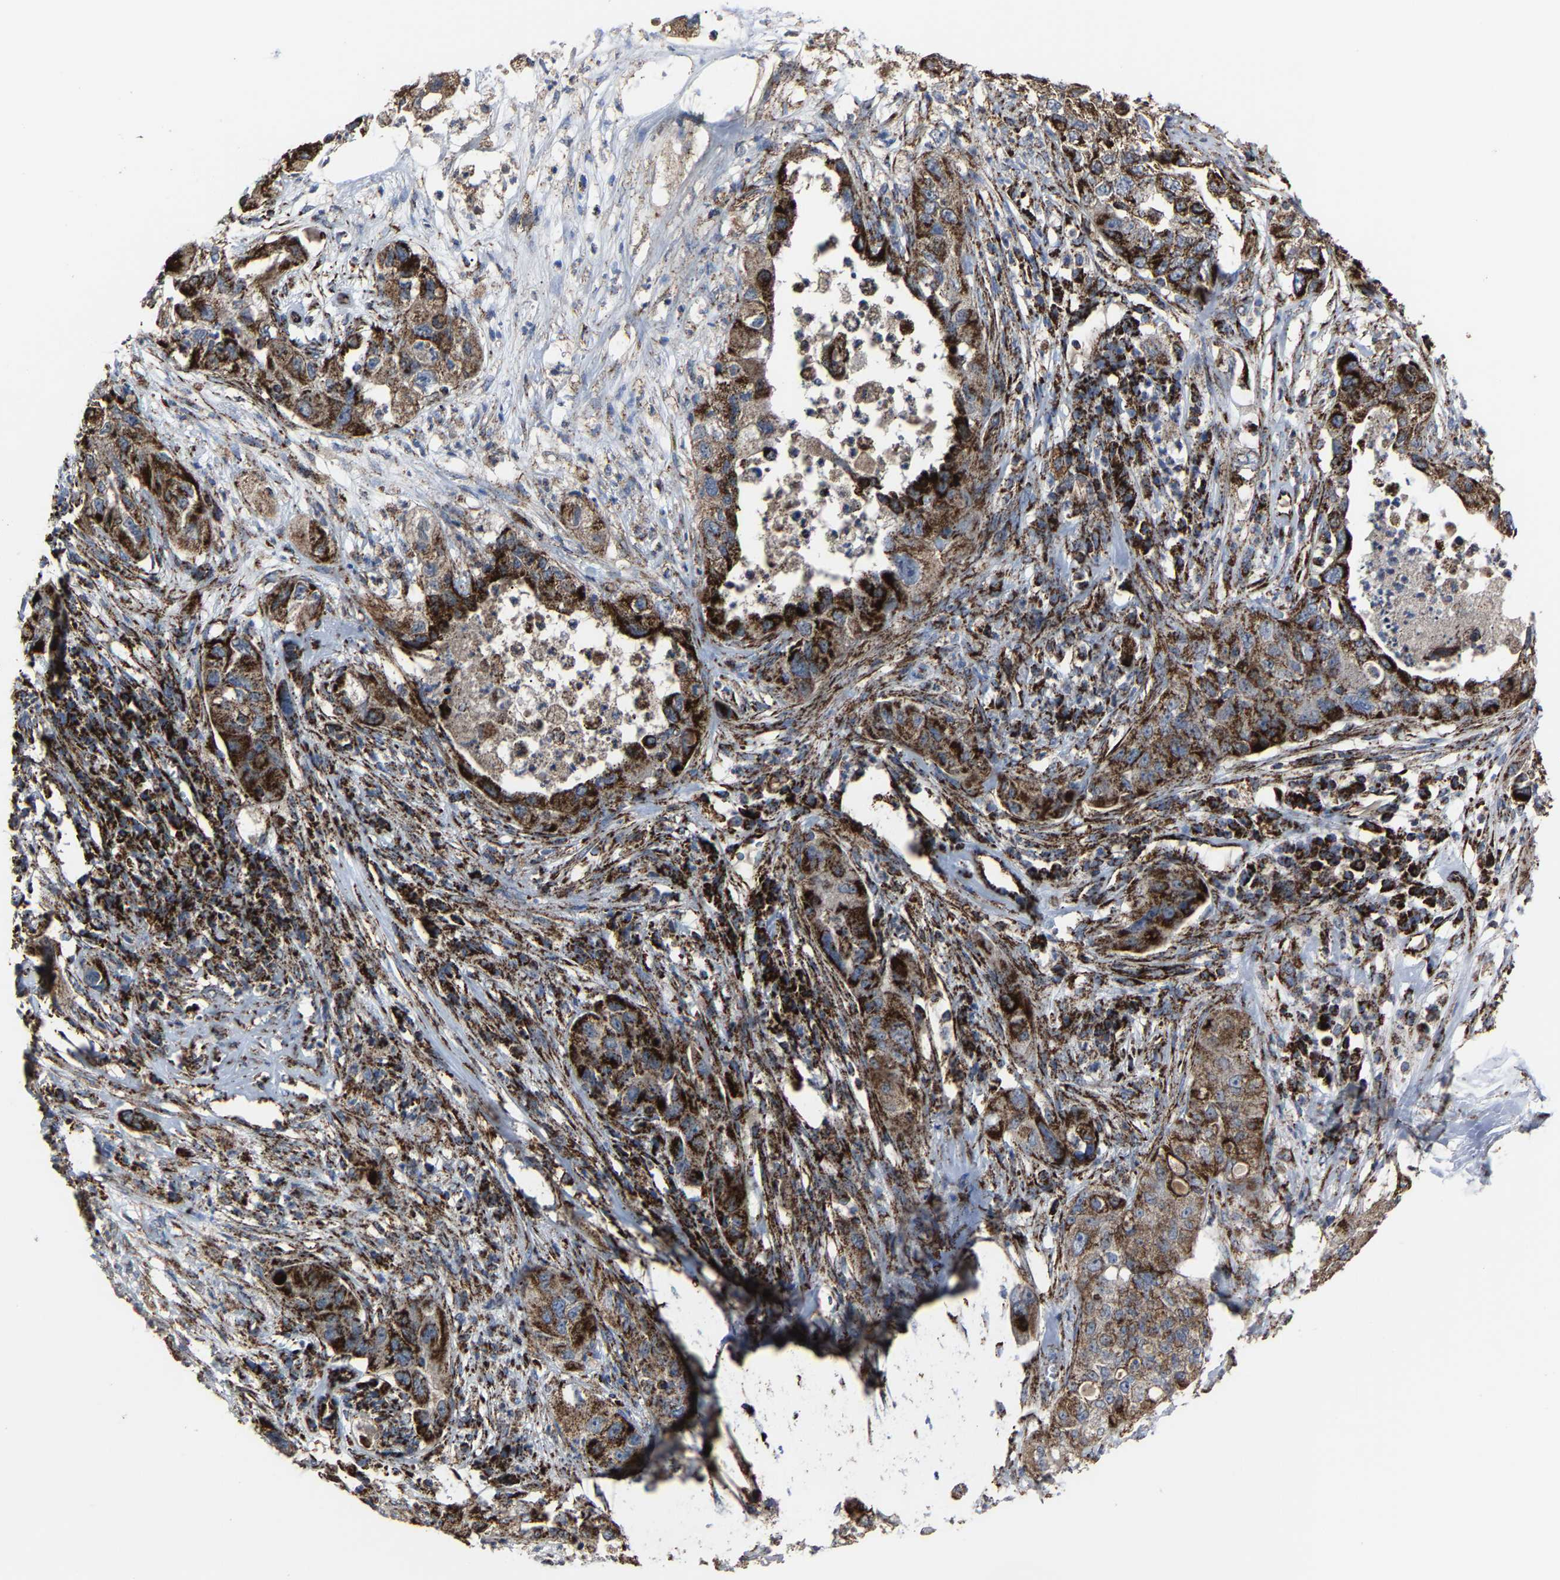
{"staining": {"intensity": "strong", "quantity": ">75%", "location": "cytoplasmic/membranous"}, "tissue": "pancreatic cancer", "cell_type": "Tumor cells", "image_type": "cancer", "snomed": [{"axis": "morphology", "description": "Adenocarcinoma, NOS"}, {"axis": "topography", "description": "Pancreas"}], "caption": "This is an image of IHC staining of pancreatic adenocarcinoma, which shows strong staining in the cytoplasmic/membranous of tumor cells.", "gene": "NDUFV3", "patient": {"sex": "female", "age": 78}}